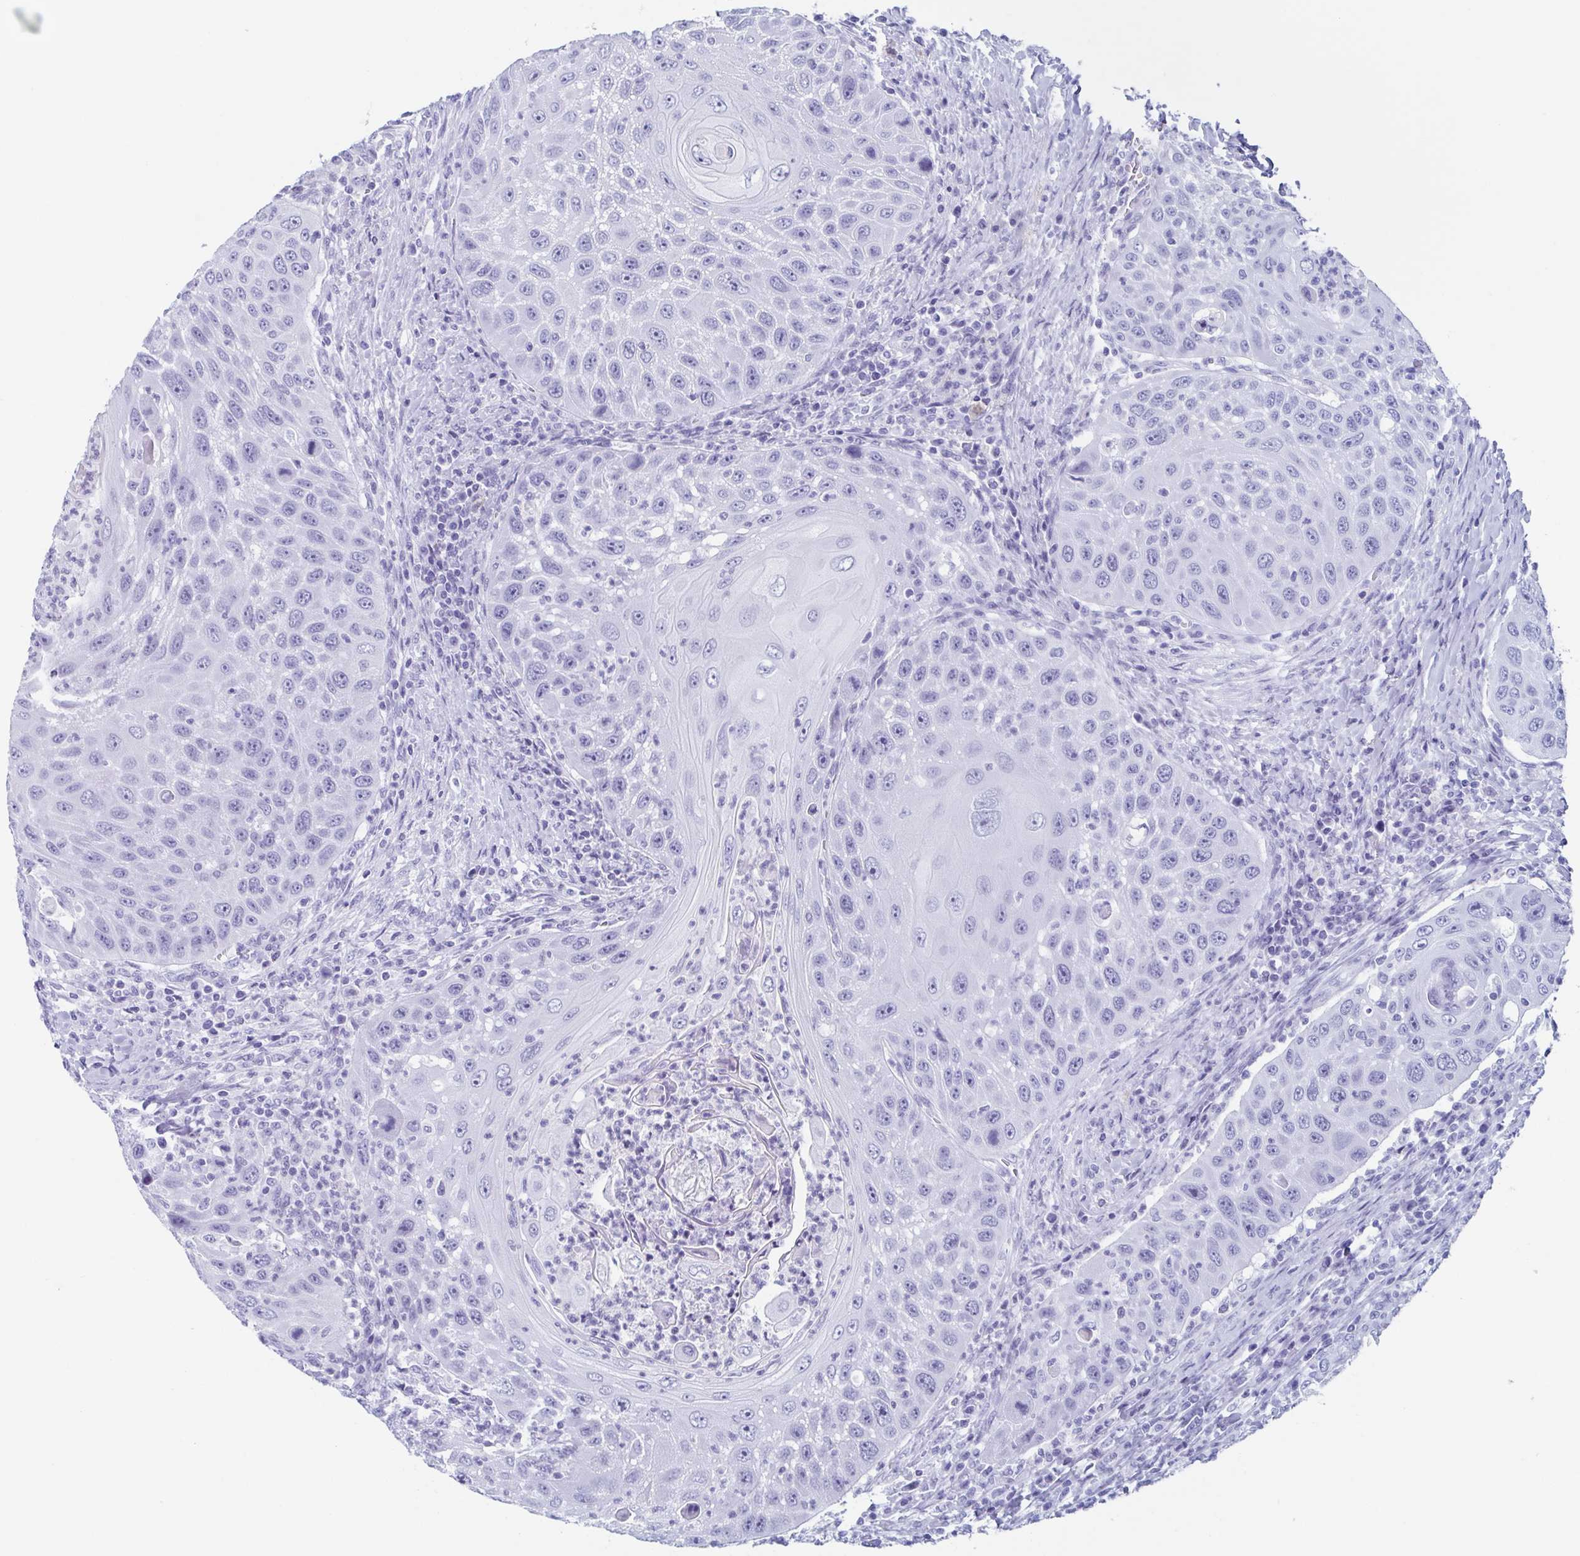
{"staining": {"intensity": "negative", "quantity": "none", "location": "none"}, "tissue": "head and neck cancer", "cell_type": "Tumor cells", "image_type": "cancer", "snomed": [{"axis": "morphology", "description": "Squamous cell carcinoma, NOS"}, {"axis": "topography", "description": "Head-Neck"}], "caption": "A histopathology image of head and neck cancer stained for a protein exhibits no brown staining in tumor cells.", "gene": "LYRM2", "patient": {"sex": "male", "age": 69}}